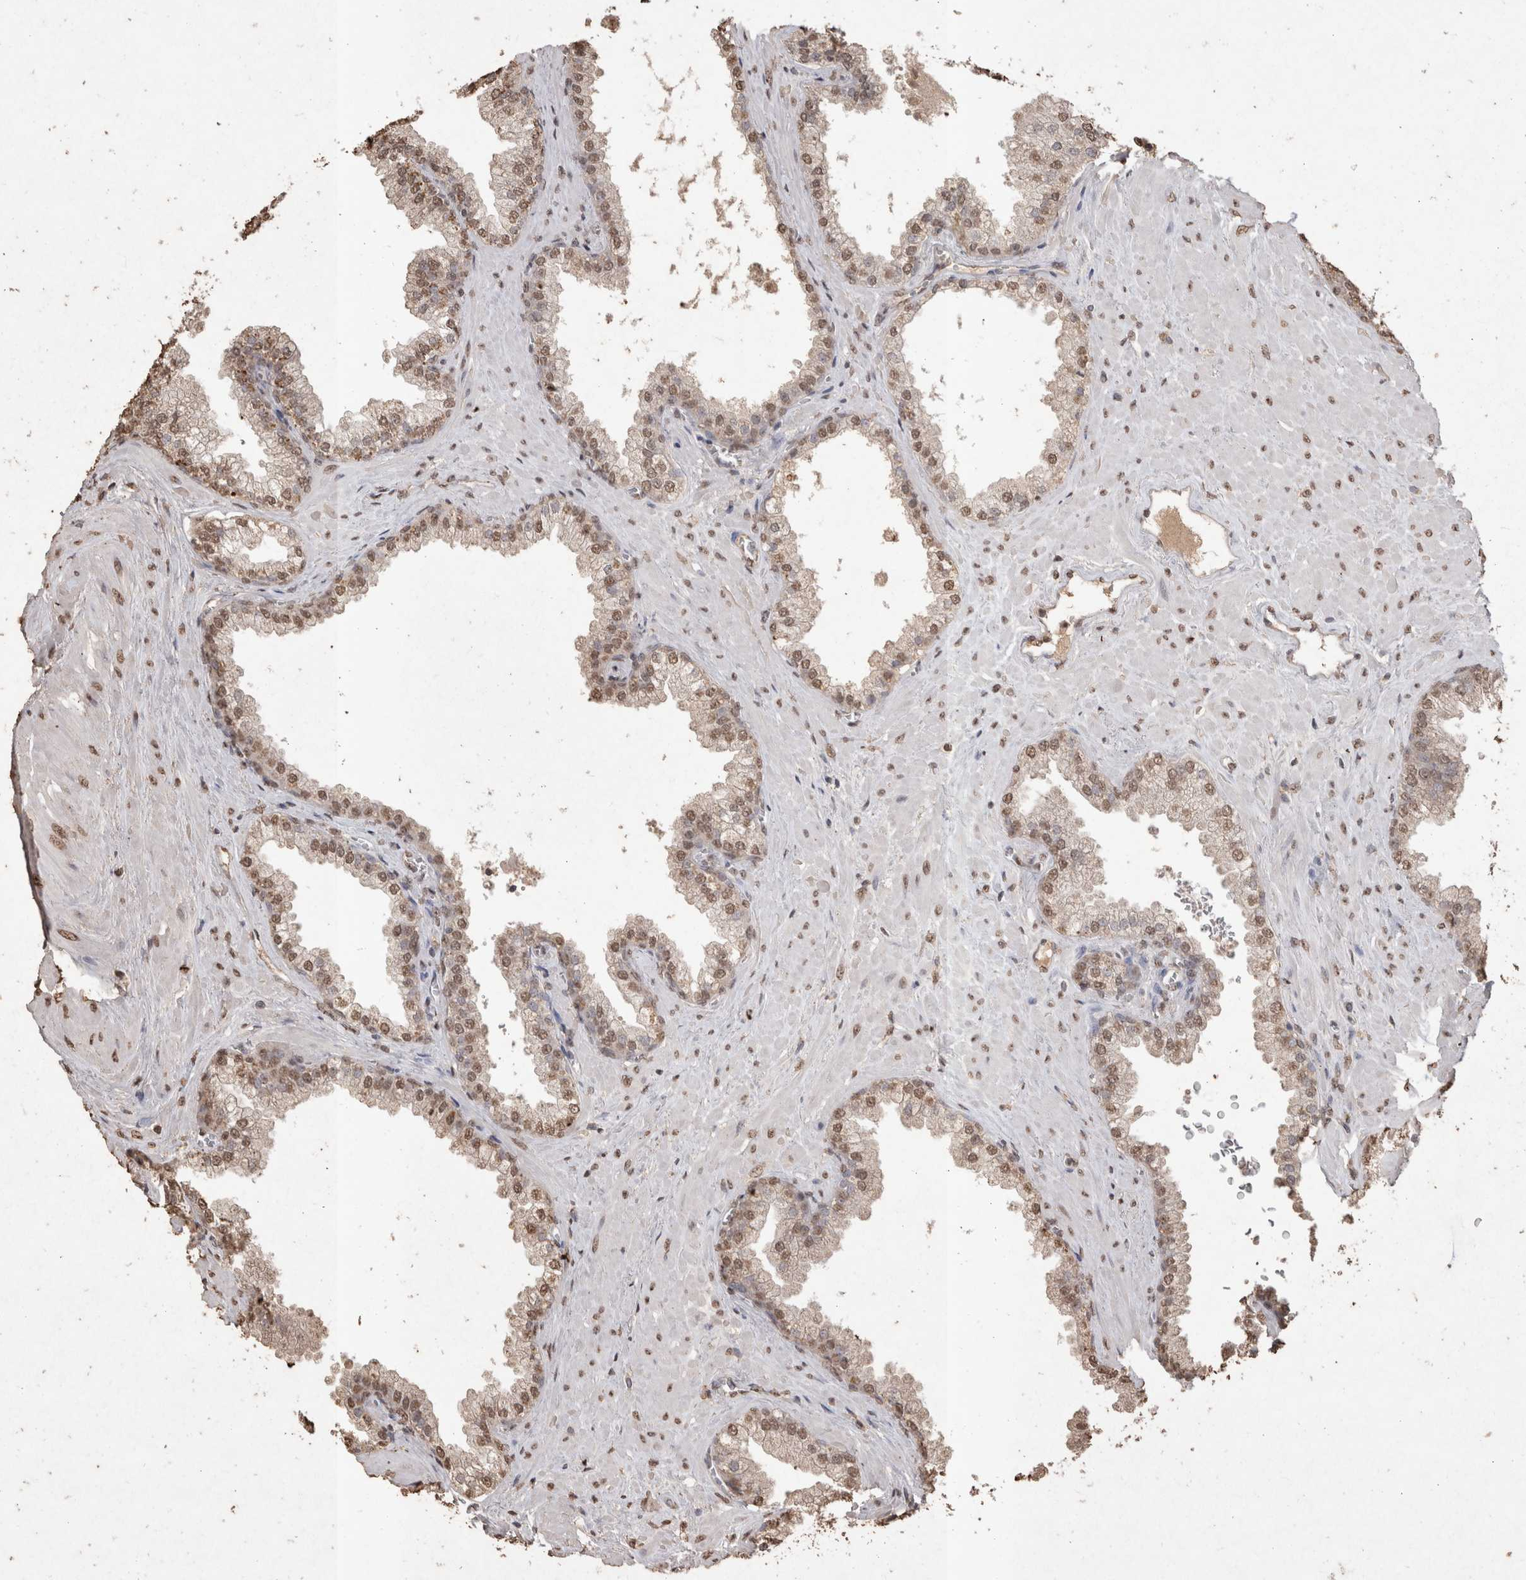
{"staining": {"intensity": "moderate", "quantity": ">75%", "location": "nuclear"}, "tissue": "prostate cancer", "cell_type": "Tumor cells", "image_type": "cancer", "snomed": [{"axis": "morphology", "description": "Adenocarcinoma, Low grade"}, {"axis": "topography", "description": "Prostate"}], "caption": "Immunohistochemical staining of prostate low-grade adenocarcinoma shows medium levels of moderate nuclear protein positivity in approximately >75% of tumor cells. (IHC, brightfield microscopy, high magnification).", "gene": "MLX", "patient": {"sex": "male", "age": 71}}